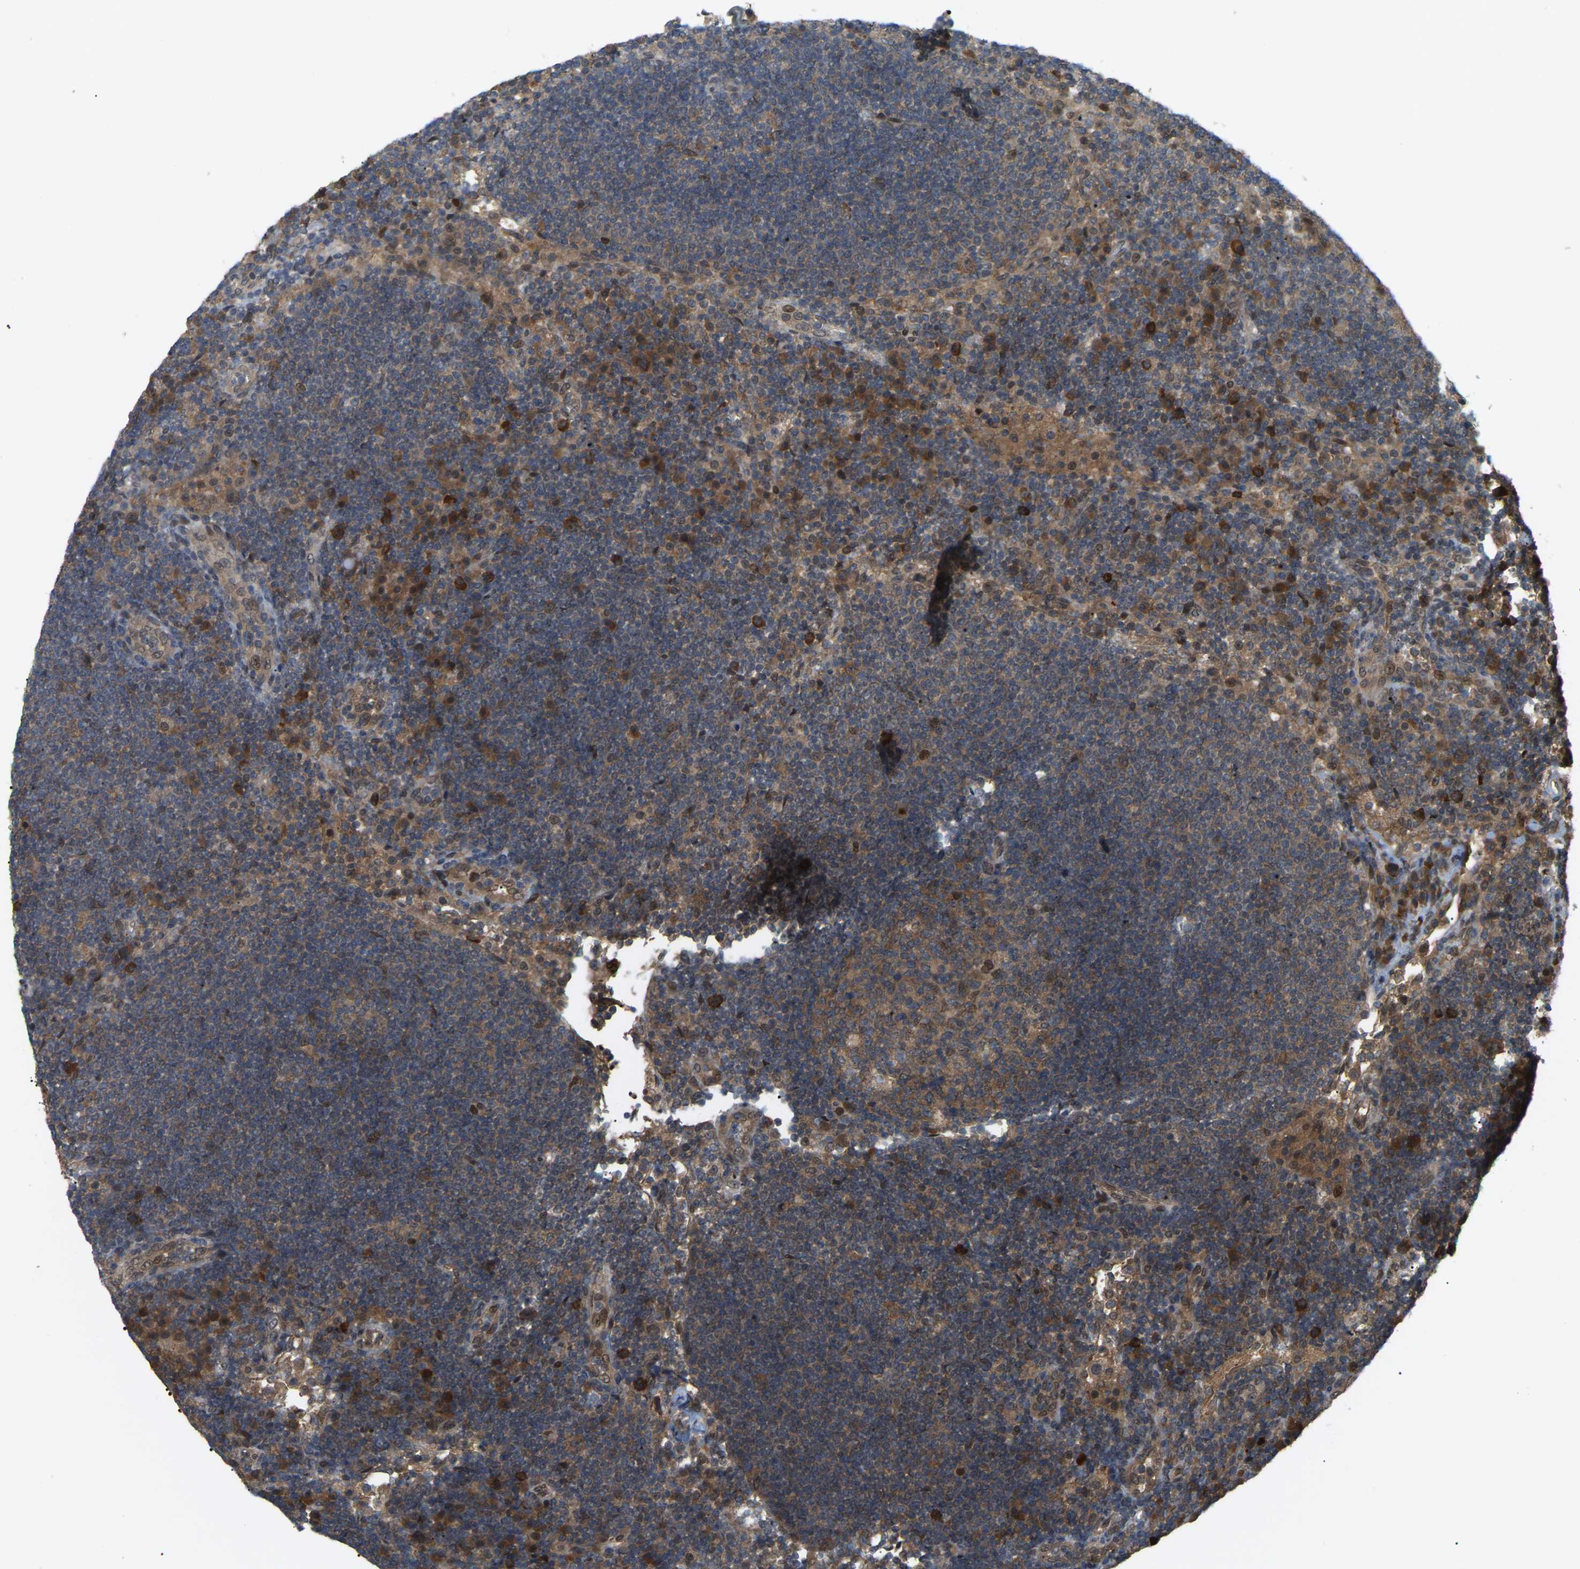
{"staining": {"intensity": "moderate", "quantity": "25%-75%", "location": "cytoplasmic/membranous"}, "tissue": "lymph node", "cell_type": "Germinal center cells", "image_type": "normal", "snomed": [{"axis": "morphology", "description": "Normal tissue, NOS"}, {"axis": "topography", "description": "Lymph node"}], "caption": "IHC histopathology image of unremarkable lymph node stained for a protein (brown), which reveals medium levels of moderate cytoplasmic/membranous expression in about 25%-75% of germinal center cells.", "gene": "CROT", "patient": {"sex": "female", "age": 53}}